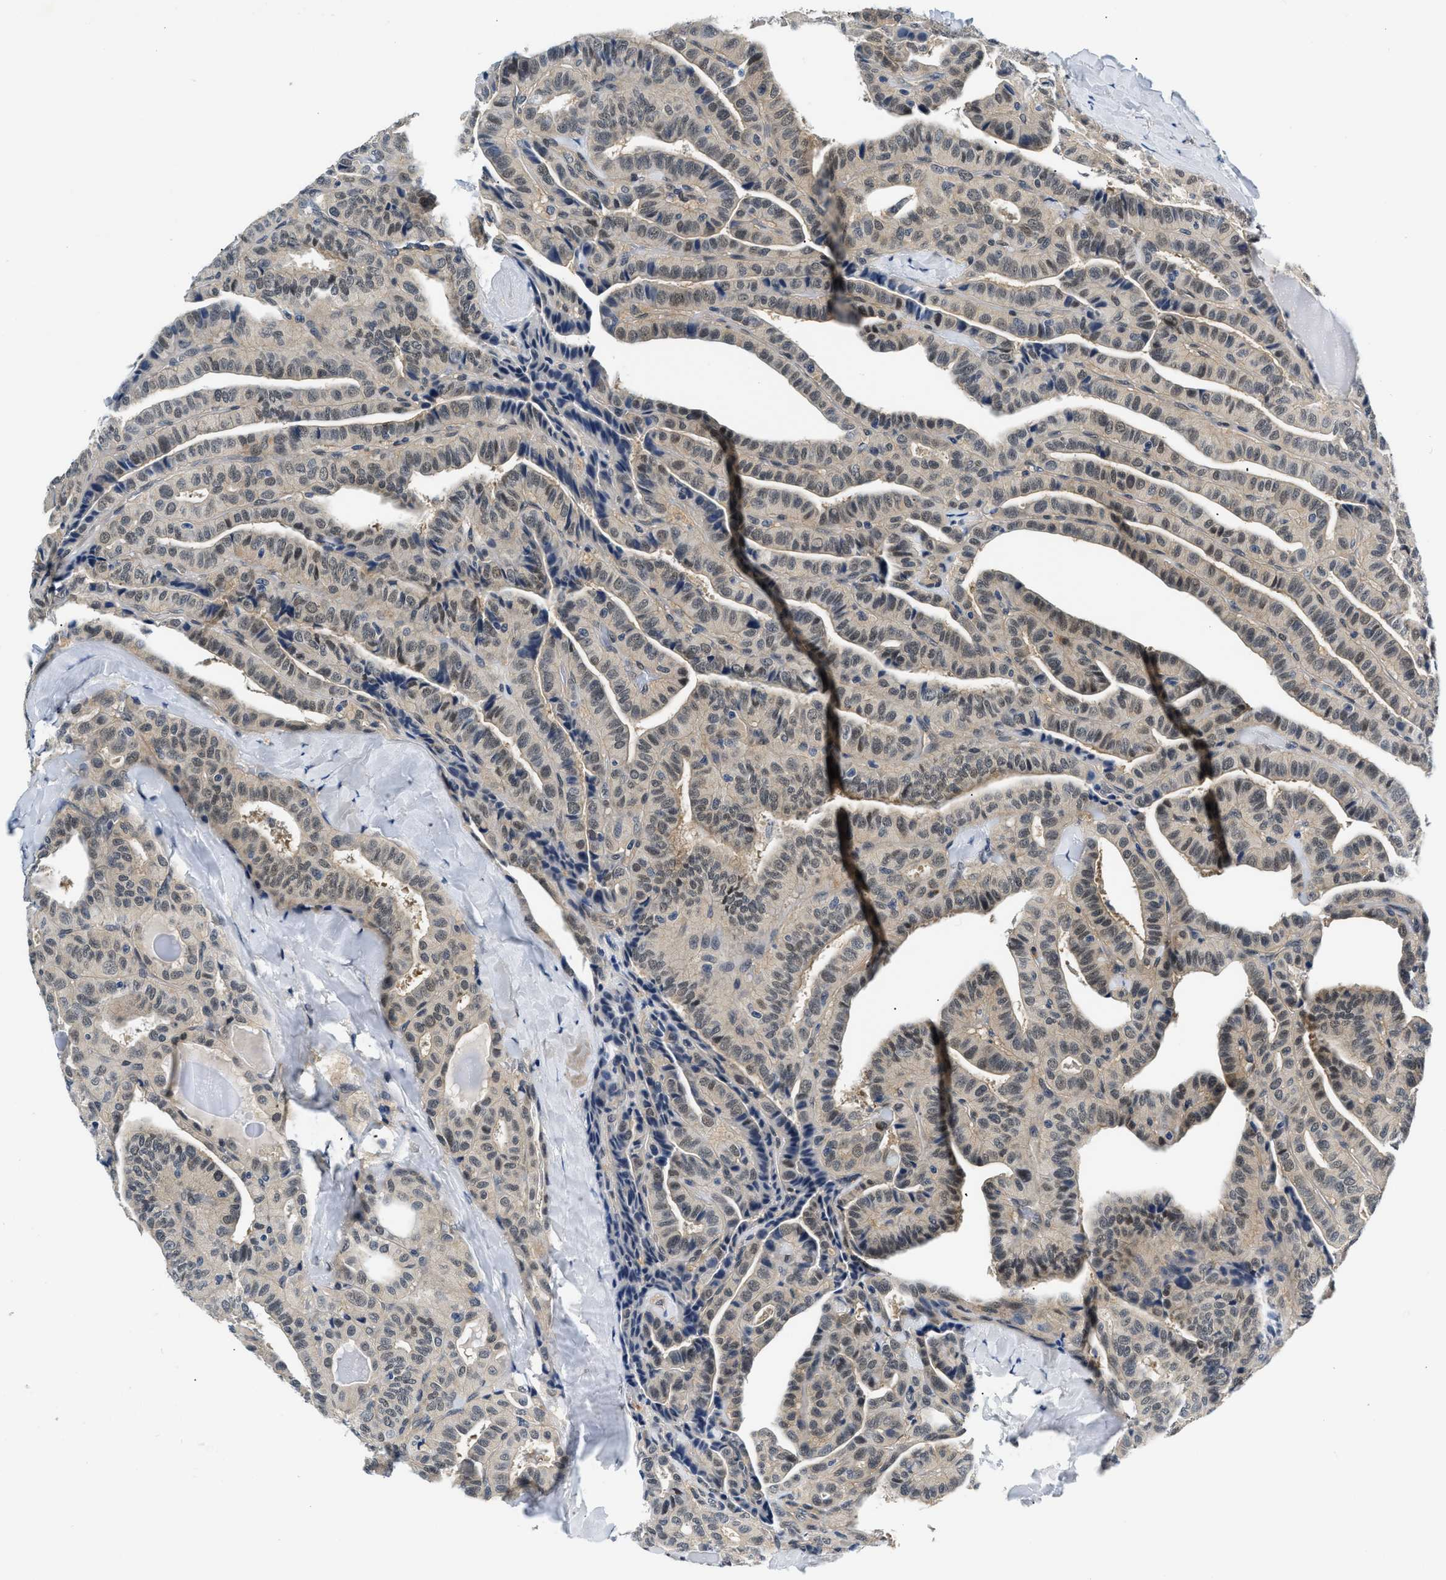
{"staining": {"intensity": "weak", "quantity": ">75%", "location": "cytoplasmic/membranous,nuclear"}, "tissue": "thyroid cancer", "cell_type": "Tumor cells", "image_type": "cancer", "snomed": [{"axis": "morphology", "description": "Papillary adenocarcinoma, NOS"}, {"axis": "topography", "description": "Thyroid gland"}], "caption": "Human papillary adenocarcinoma (thyroid) stained with a protein marker shows weak staining in tumor cells.", "gene": "SMAD4", "patient": {"sex": "male", "age": 77}}